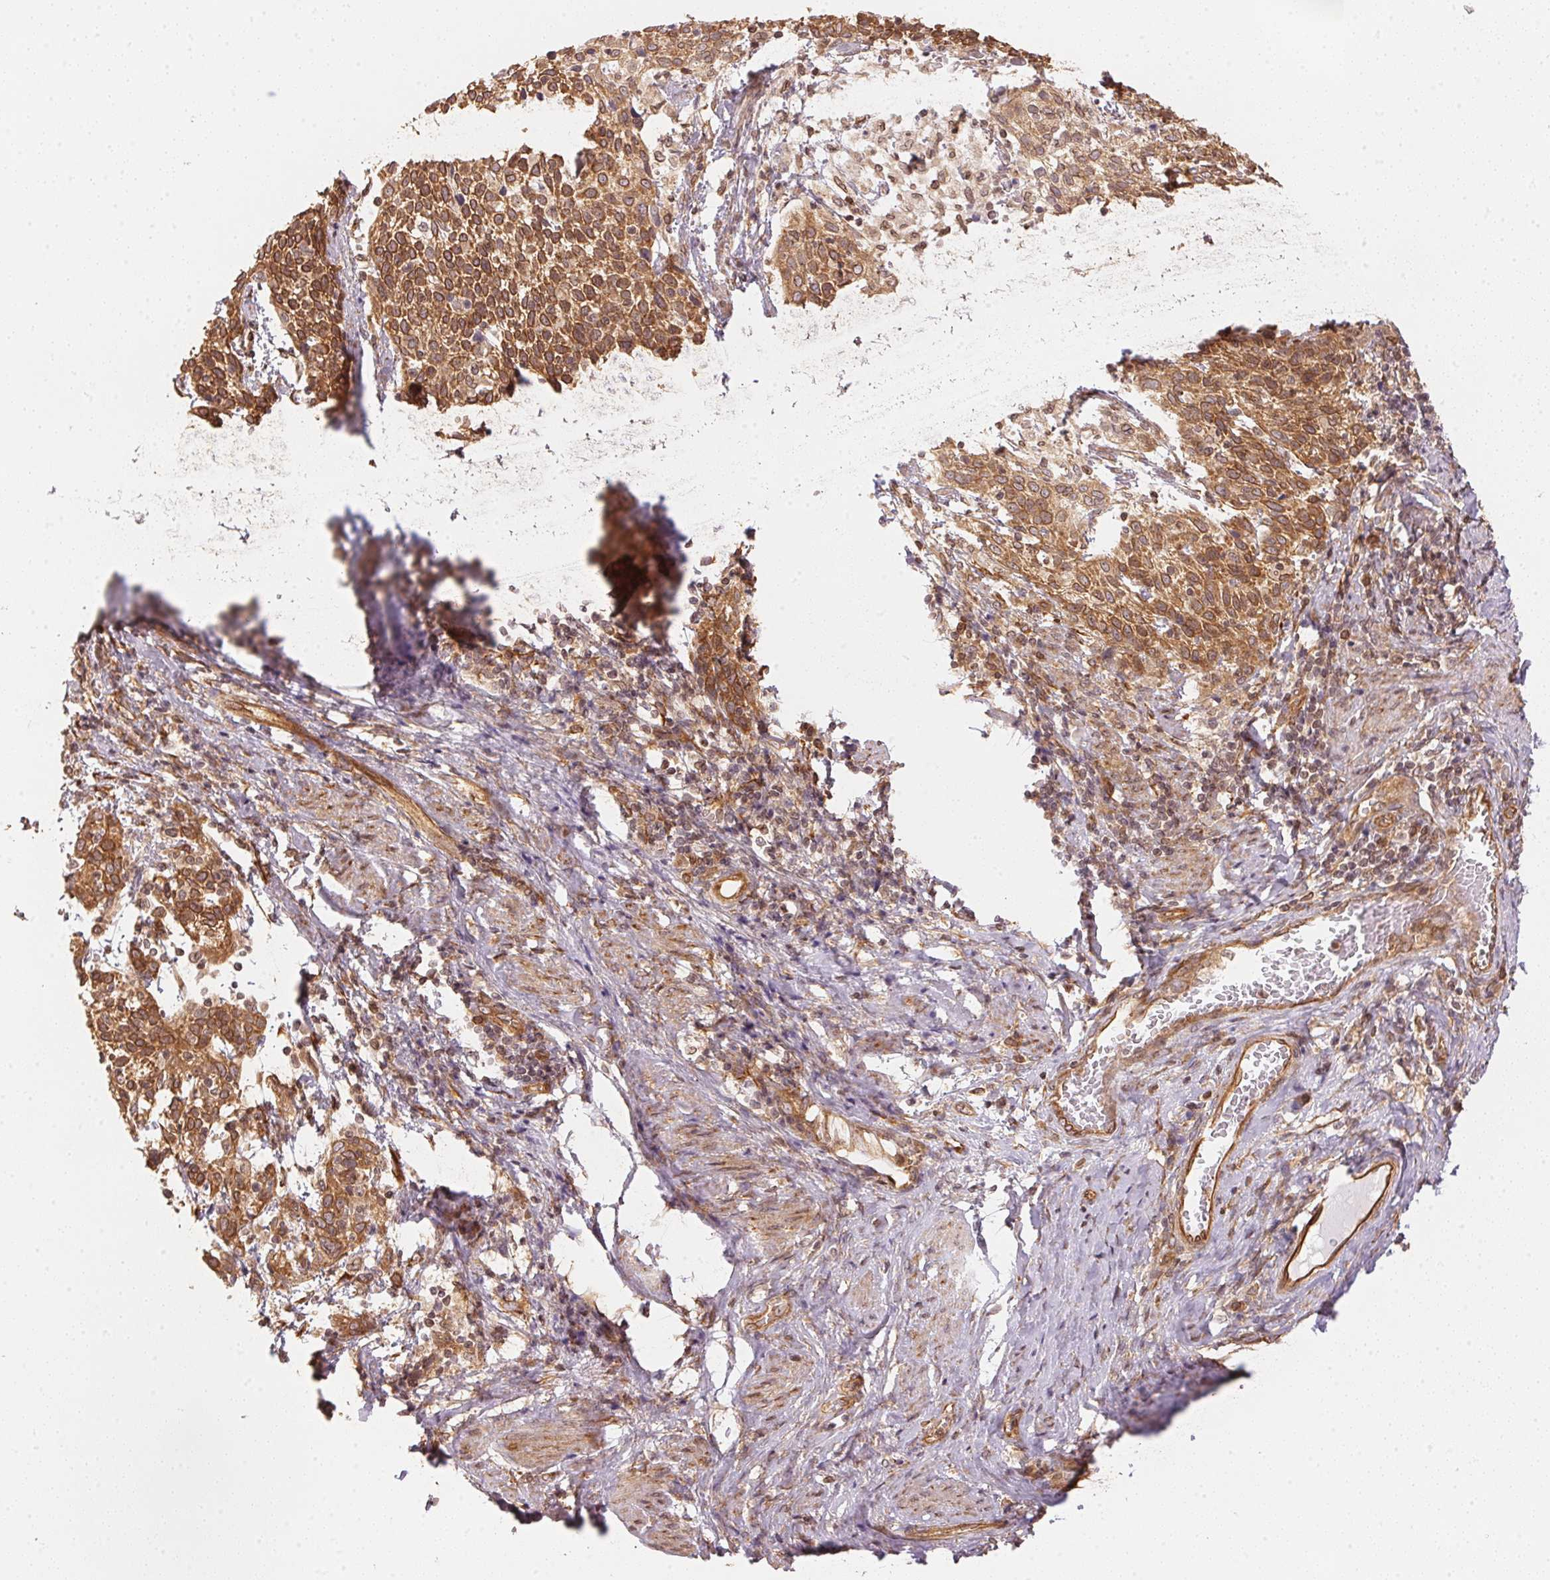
{"staining": {"intensity": "moderate", "quantity": ">75%", "location": "cytoplasmic/membranous"}, "tissue": "cervical cancer", "cell_type": "Tumor cells", "image_type": "cancer", "snomed": [{"axis": "morphology", "description": "Squamous cell carcinoma, NOS"}, {"axis": "topography", "description": "Cervix"}], "caption": "Approximately >75% of tumor cells in human cervical cancer (squamous cell carcinoma) display moderate cytoplasmic/membranous protein expression as visualized by brown immunohistochemical staining.", "gene": "STRN4", "patient": {"sex": "female", "age": 61}}